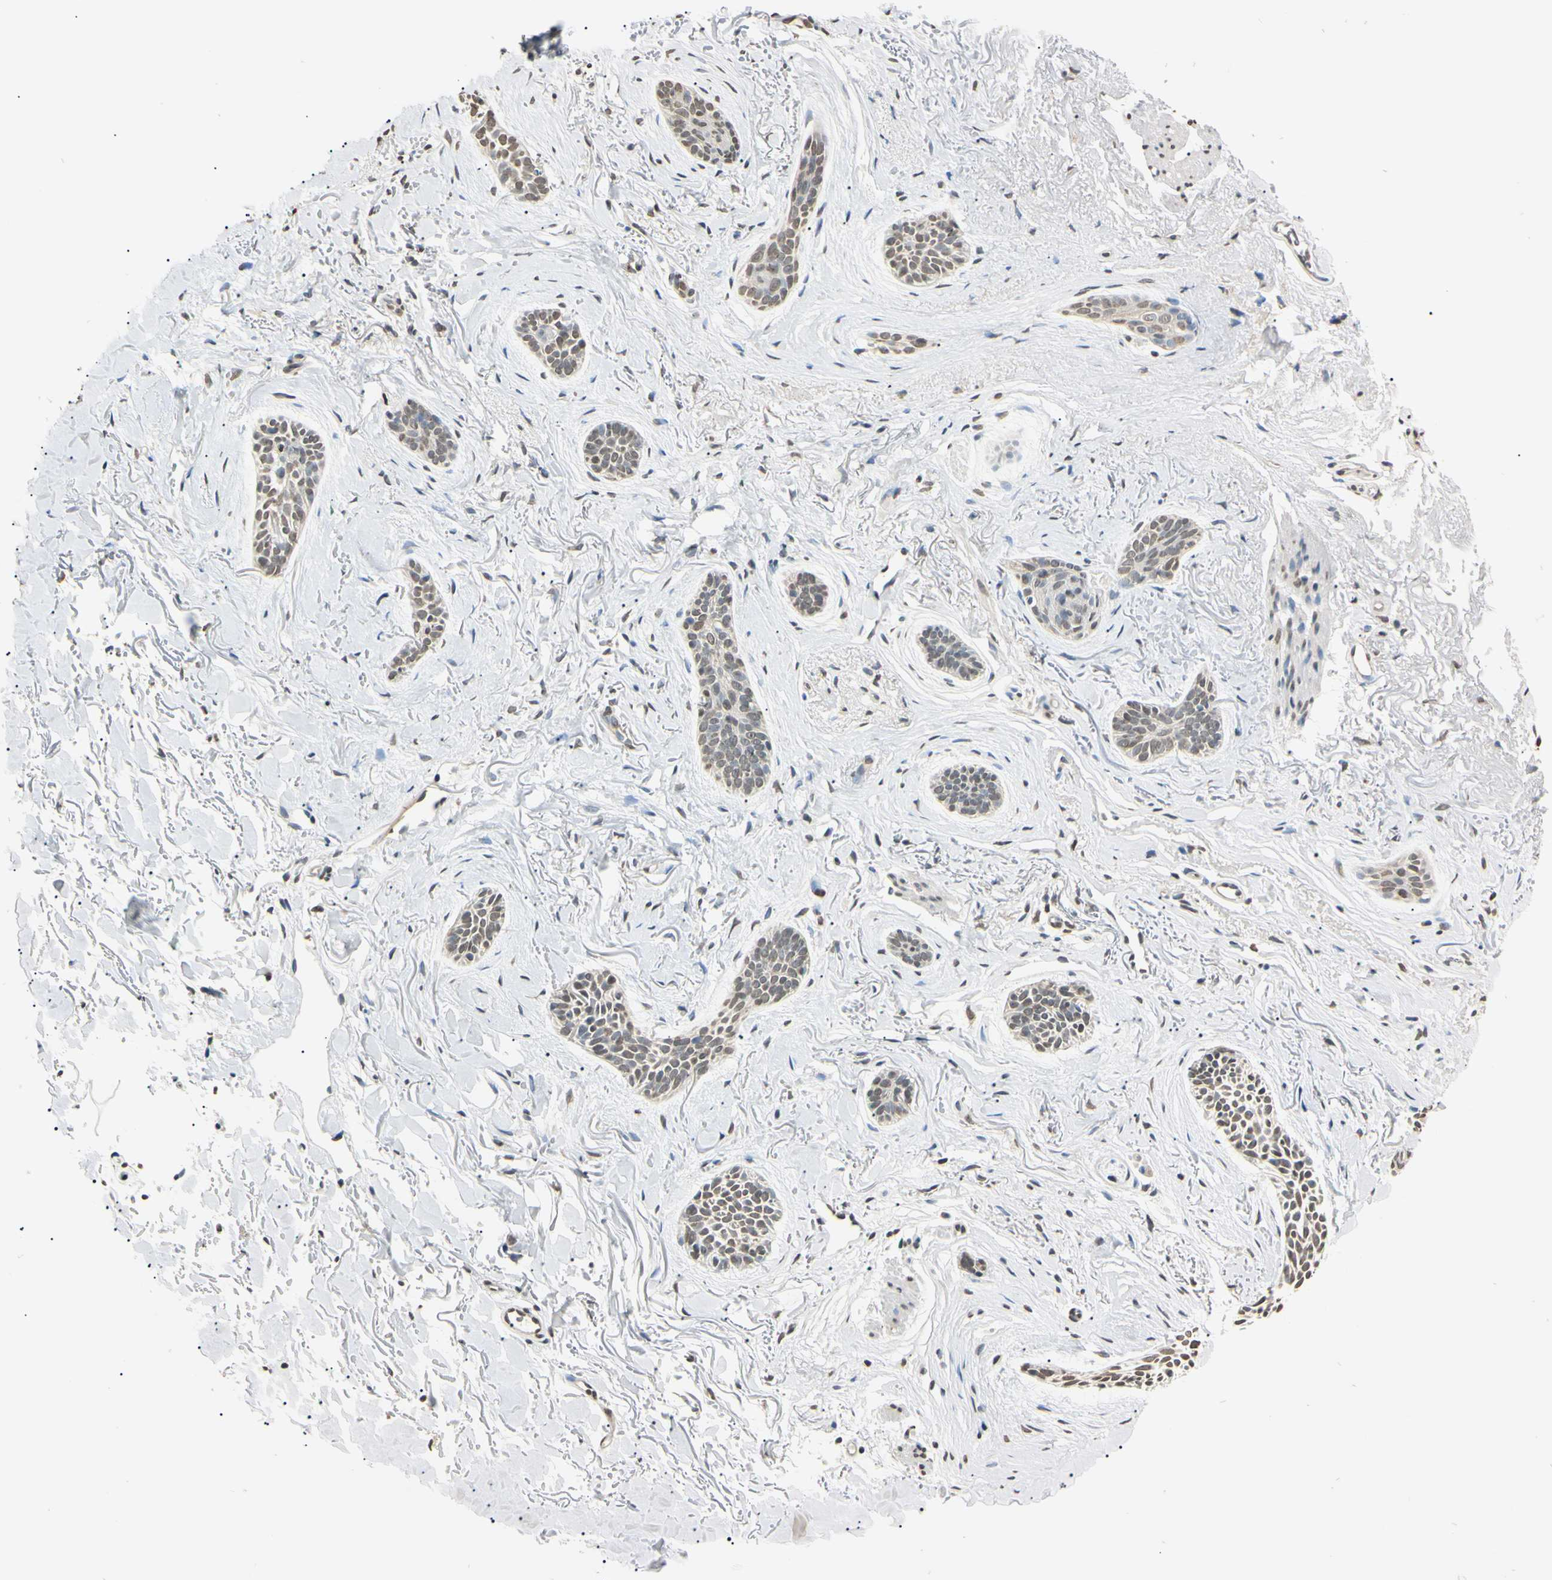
{"staining": {"intensity": "weak", "quantity": "25%-75%", "location": "nuclear"}, "tissue": "skin cancer", "cell_type": "Tumor cells", "image_type": "cancer", "snomed": [{"axis": "morphology", "description": "Basal cell carcinoma"}, {"axis": "topography", "description": "Skin"}], "caption": "Immunohistochemistry (DAB) staining of skin cancer reveals weak nuclear protein positivity in about 25%-75% of tumor cells.", "gene": "CDC45", "patient": {"sex": "female", "age": 84}}